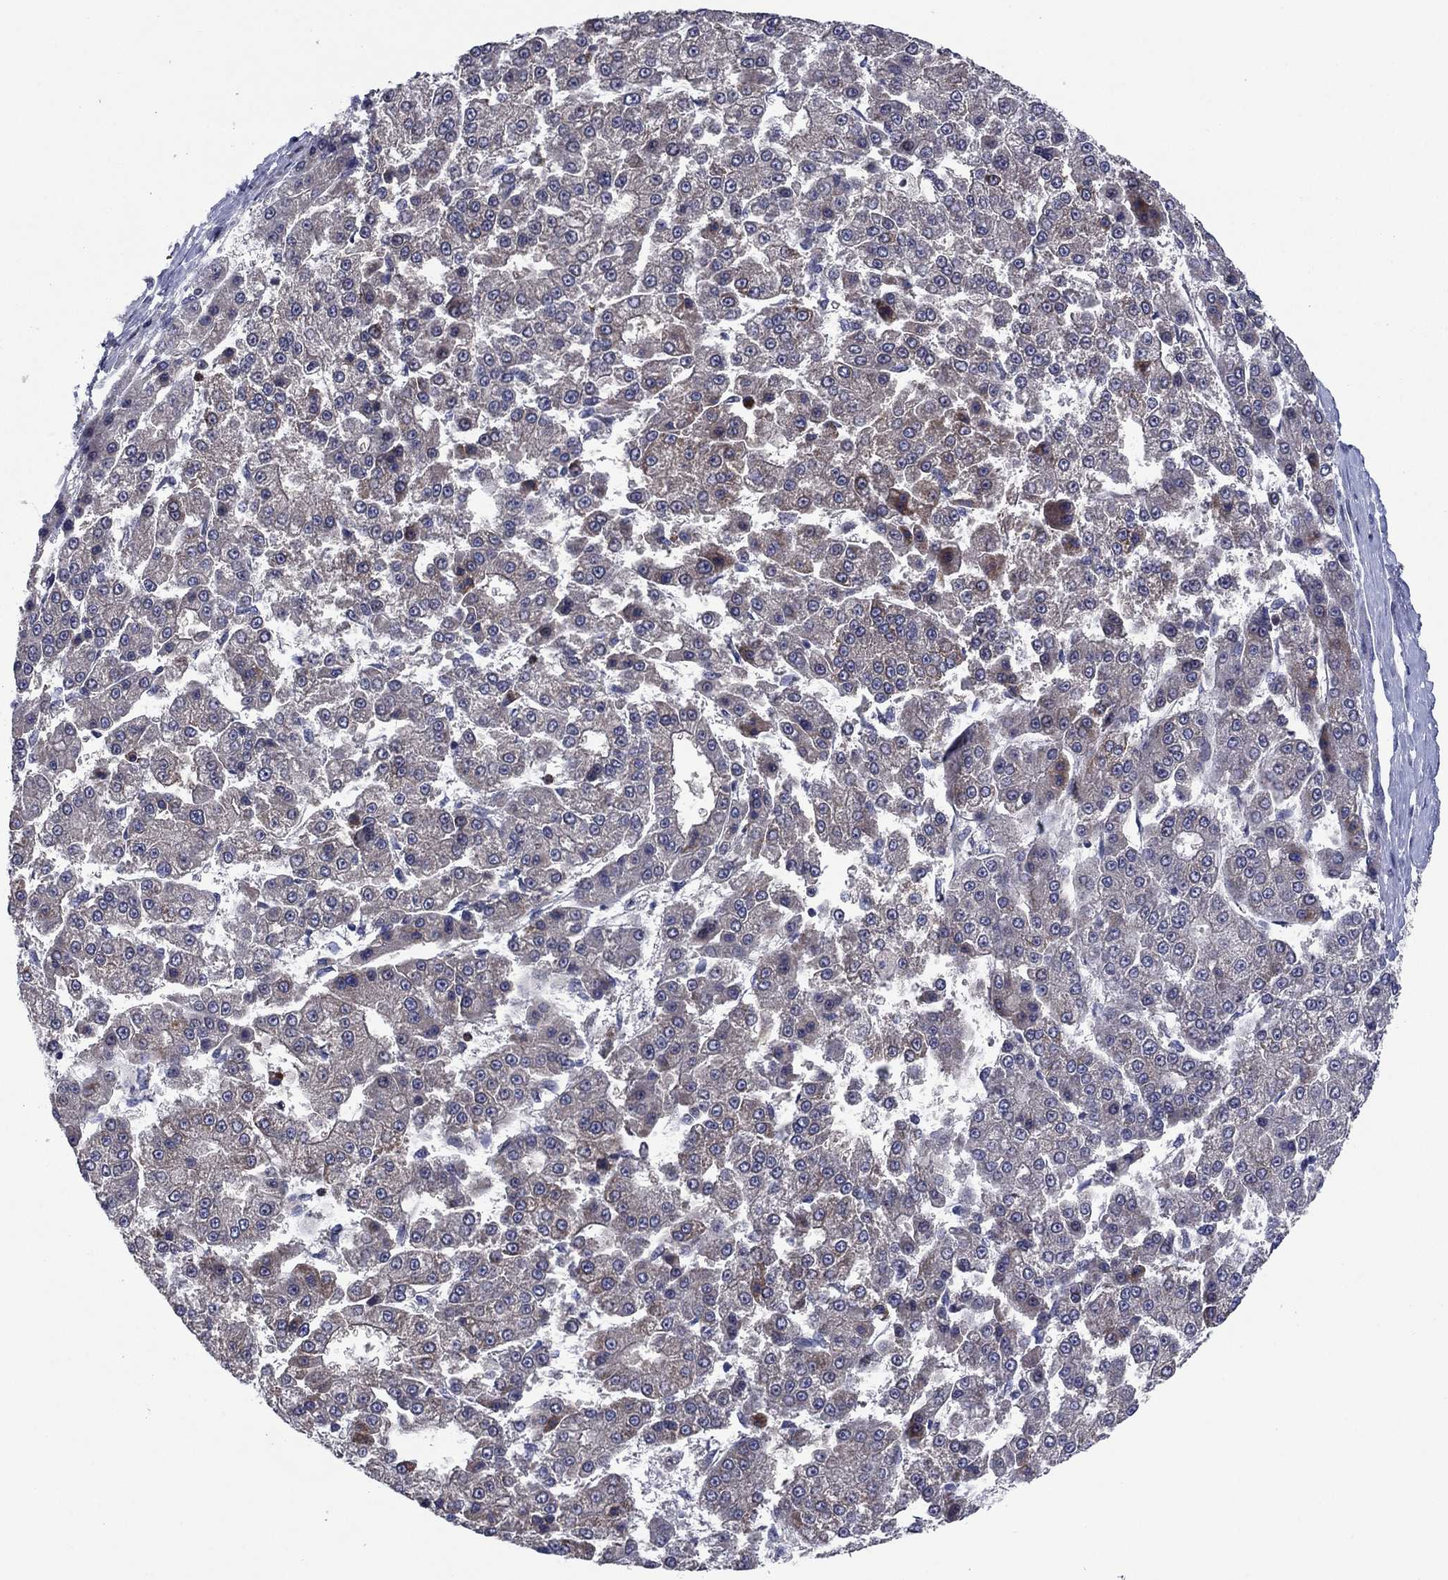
{"staining": {"intensity": "negative", "quantity": "none", "location": "none"}, "tissue": "liver cancer", "cell_type": "Tumor cells", "image_type": "cancer", "snomed": [{"axis": "morphology", "description": "Carcinoma, Hepatocellular, NOS"}, {"axis": "topography", "description": "Liver"}], "caption": "Liver cancer (hepatocellular carcinoma) was stained to show a protein in brown. There is no significant positivity in tumor cells.", "gene": "MSRB1", "patient": {"sex": "male", "age": 70}}